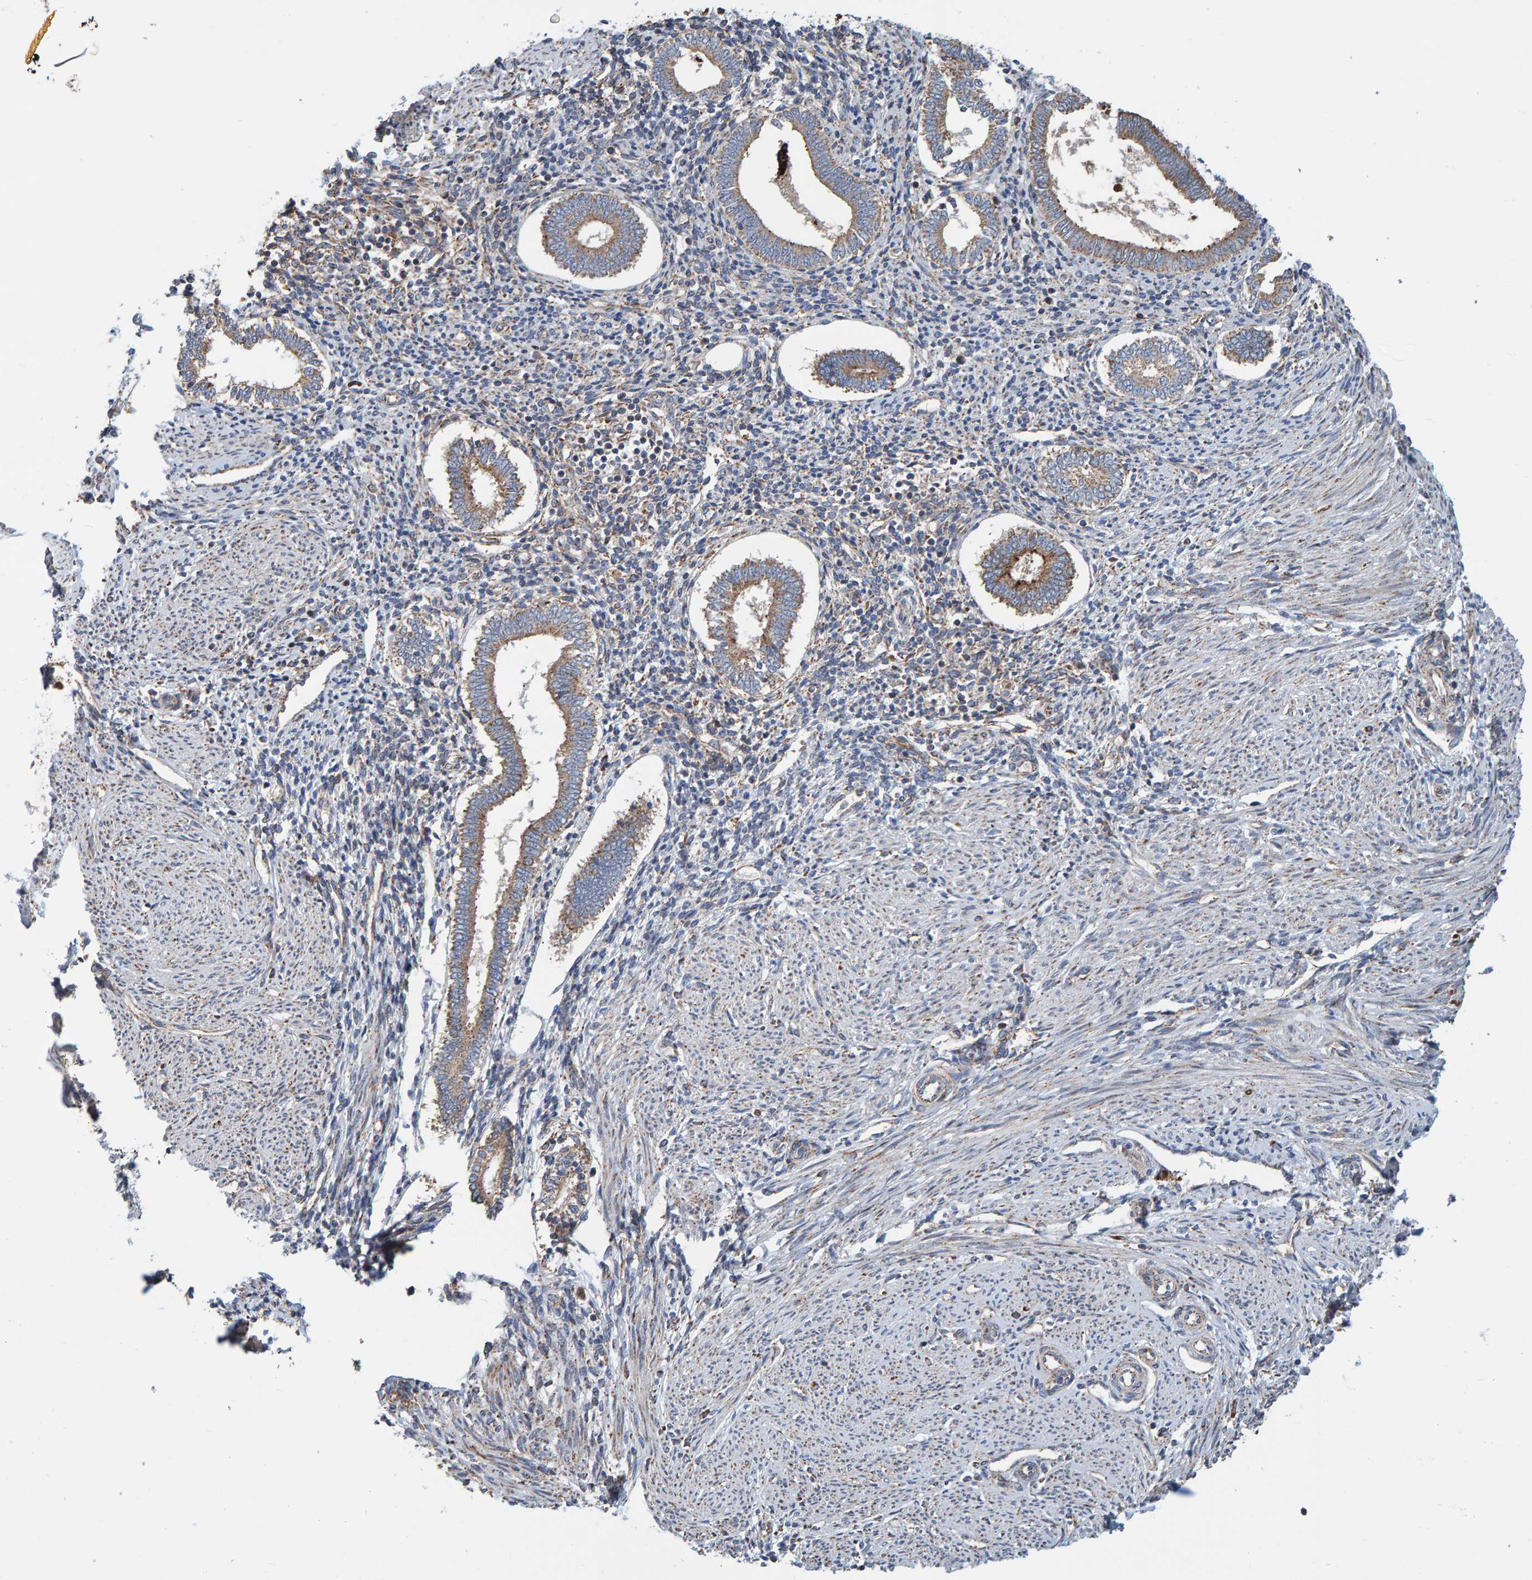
{"staining": {"intensity": "weak", "quantity": "25%-75%", "location": "cytoplasmic/membranous"}, "tissue": "endometrium", "cell_type": "Cells in endometrial stroma", "image_type": "normal", "snomed": [{"axis": "morphology", "description": "Normal tissue, NOS"}, {"axis": "topography", "description": "Endometrium"}], "caption": "Immunohistochemistry of unremarkable human endometrium displays low levels of weak cytoplasmic/membranous expression in about 25%-75% of cells in endometrial stroma.", "gene": "MRPL45", "patient": {"sex": "female", "age": 42}}